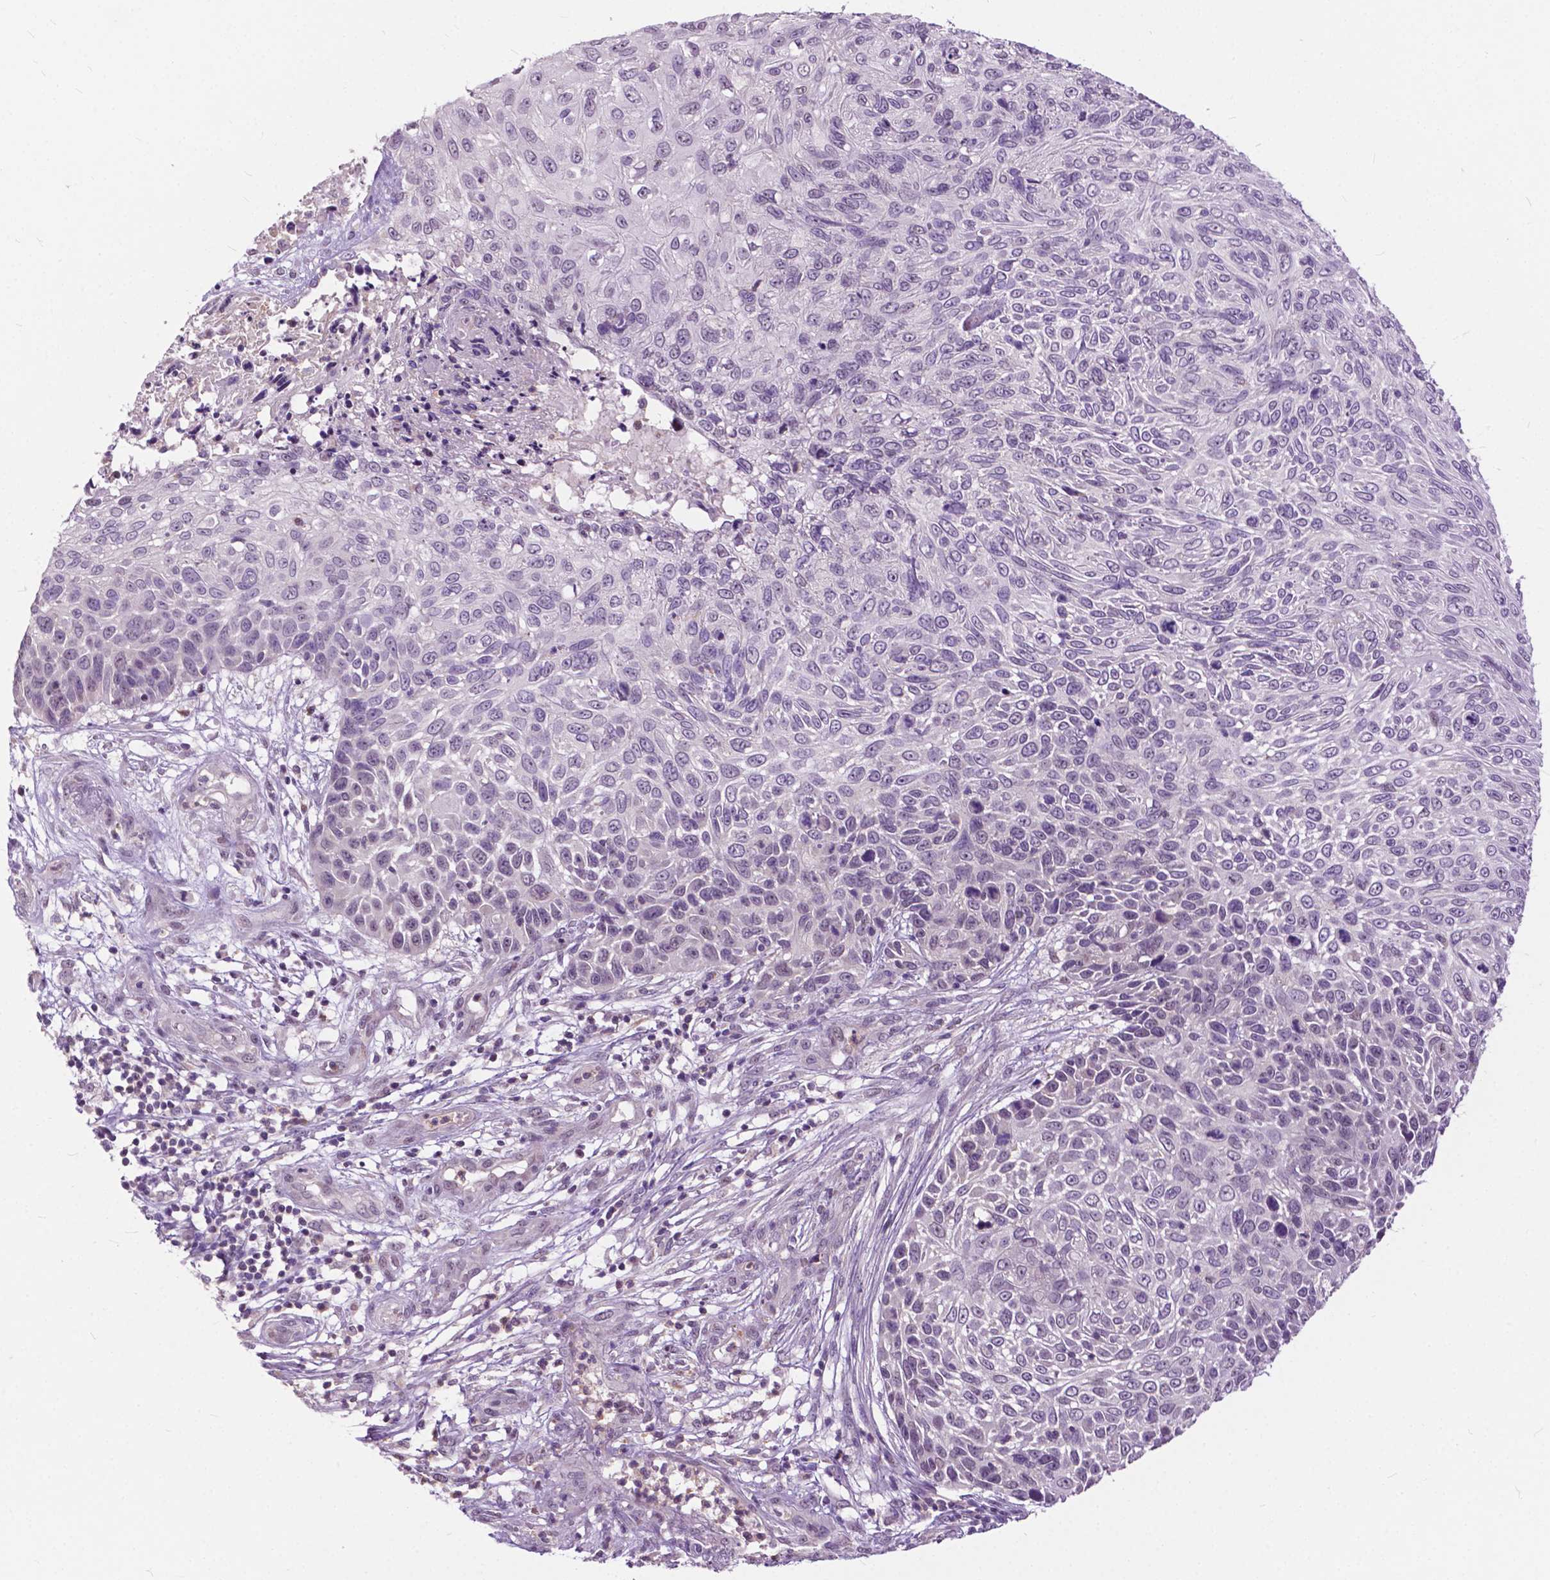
{"staining": {"intensity": "negative", "quantity": "none", "location": "none"}, "tissue": "skin cancer", "cell_type": "Tumor cells", "image_type": "cancer", "snomed": [{"axis": "morphology", "description": "Squamous cell carcinoma, NOS"}, {"axis": "topography", "description": "Skin"}], "caption": "Tumor cells are negative for brown protein staining in skin cancer (squamous cell carcinoma). (Stains: DAB immunohistochemistry with hematoxylin counter stain, Microscopy: brightfield microscopy at high magnification).", "gene": "TTC9B", "patient": {"sex": "male", "age": 92}}